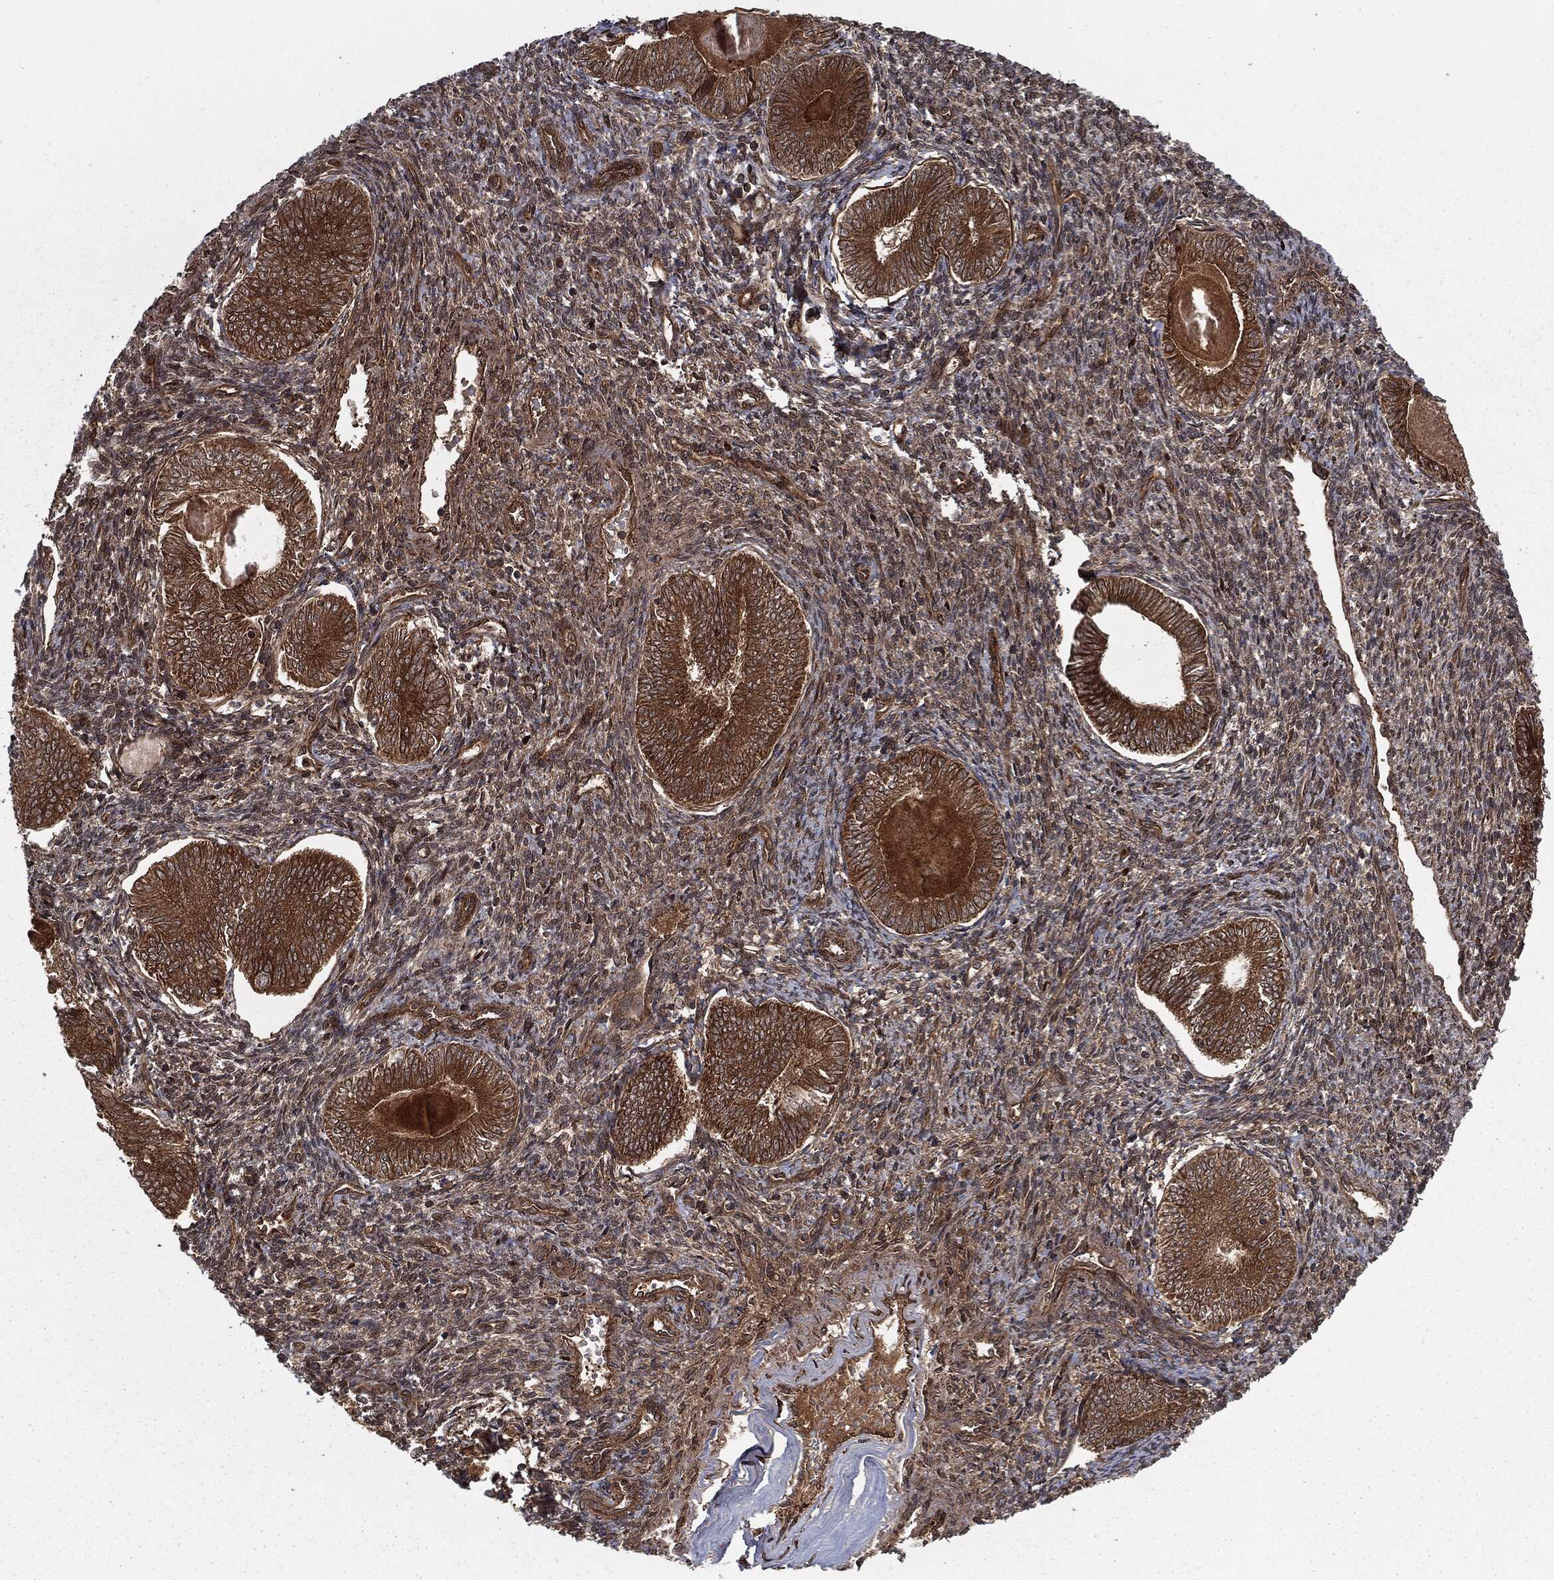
{"staining": {"intensity": "strong", "quantity": ">75%", "location": "cytoplasmic/membranous,nuclear"}, "tissue": "endometrial cancer", "cell_type": "Tumor cells", "image_type": "cancer", "snomed": [{"axis": "morphology", "description": "Carcinoma, NOS"}, {"axis": "topography", "description": "Uterus"}], "caption": "Tumor cells show high levels of strong cytoplasmic/membranous and nuclear positivity in approximately >75% of cells in endometrial cancer.", "gene": "RANBP9", "patient": {"sex": "female", "age": 76}}